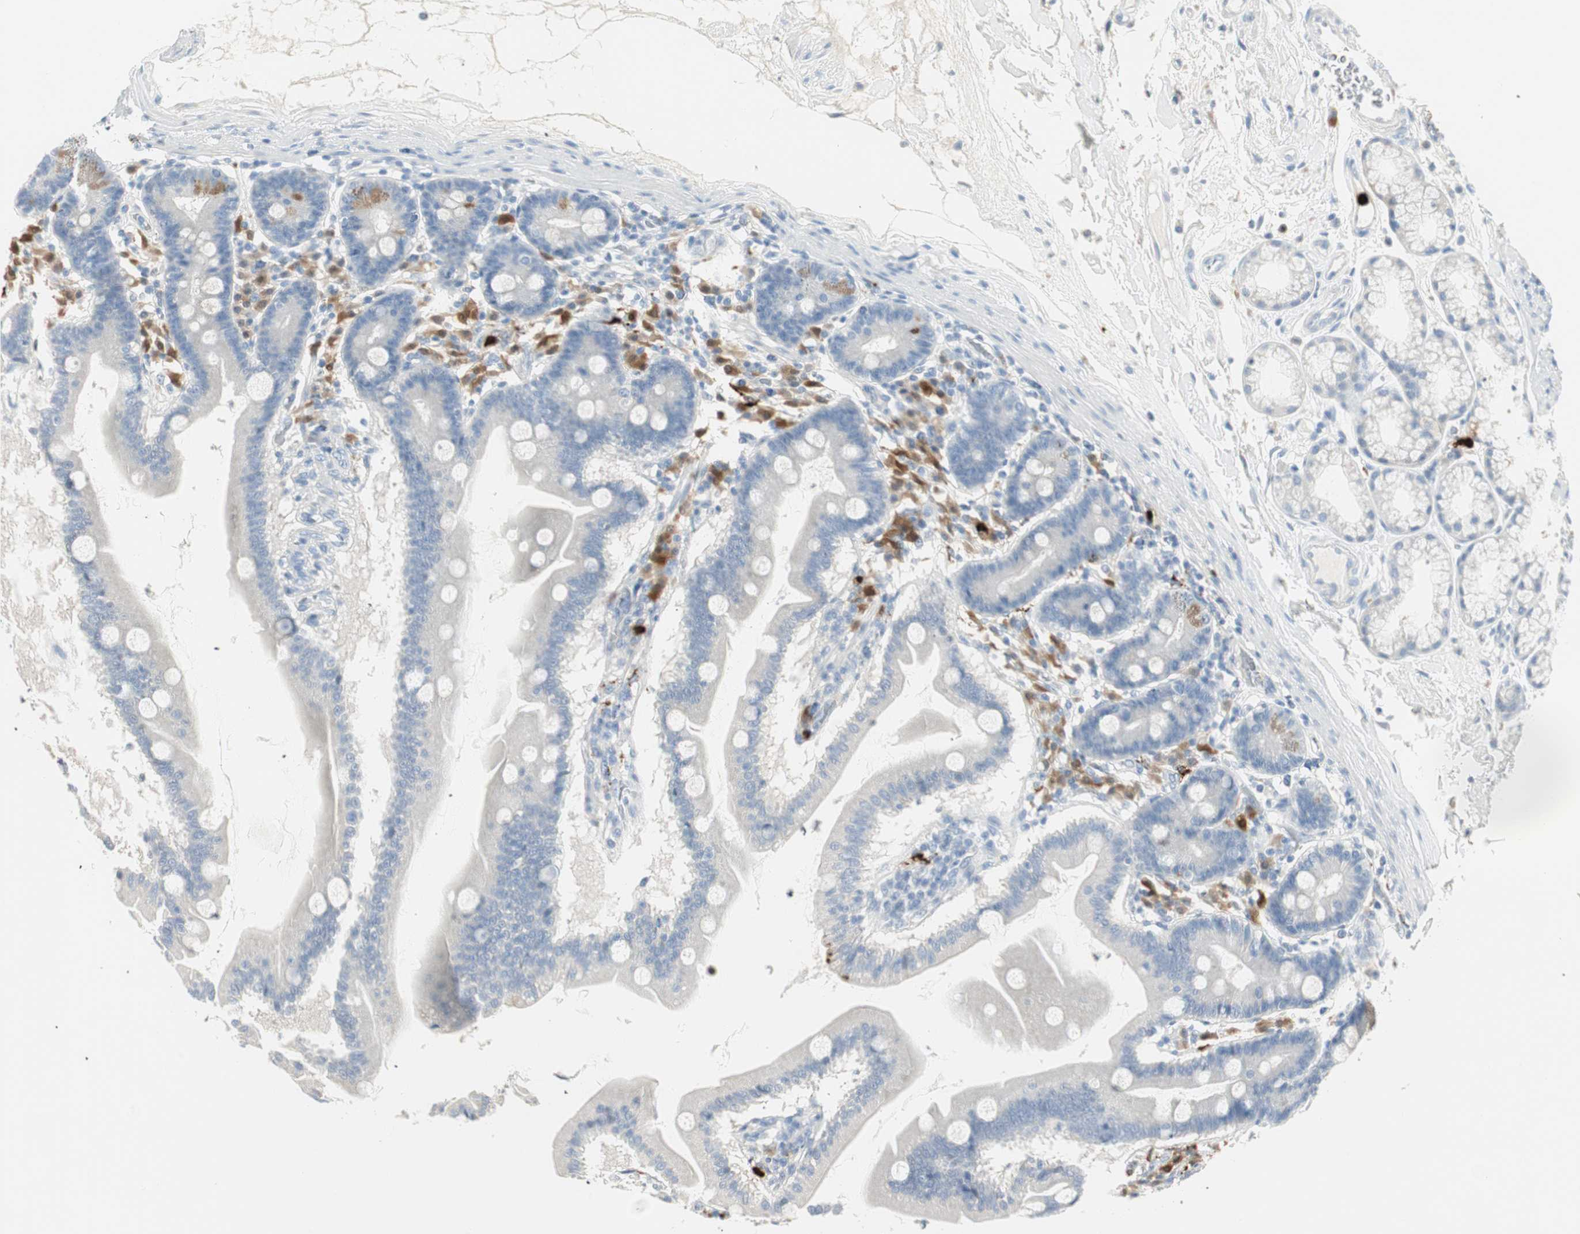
{"staining": {"intensity": "weak", "quantity": "25%-75%", "location": "cytoplasmic/membranous"}, "tissue": "duodenum", "cell_type": "Glandular cells", "image_type": "normal", "snomed": [{"axis": "morphology", "description": "Normal tissue, NOS"}, {"axis": "topography", "description": "Duodenum"}], "caption": "Immunohistochemical staining of normal human duodenum exhibits low levels of weak cytoplasmic/membranous positivity in about 25%-75% of glandular cells. Immunohistochemistry stains the protein in brown and the nuclei are stained blue.", "gene": "PRTN3", "patient": {"sex": "female", "age": 64}}